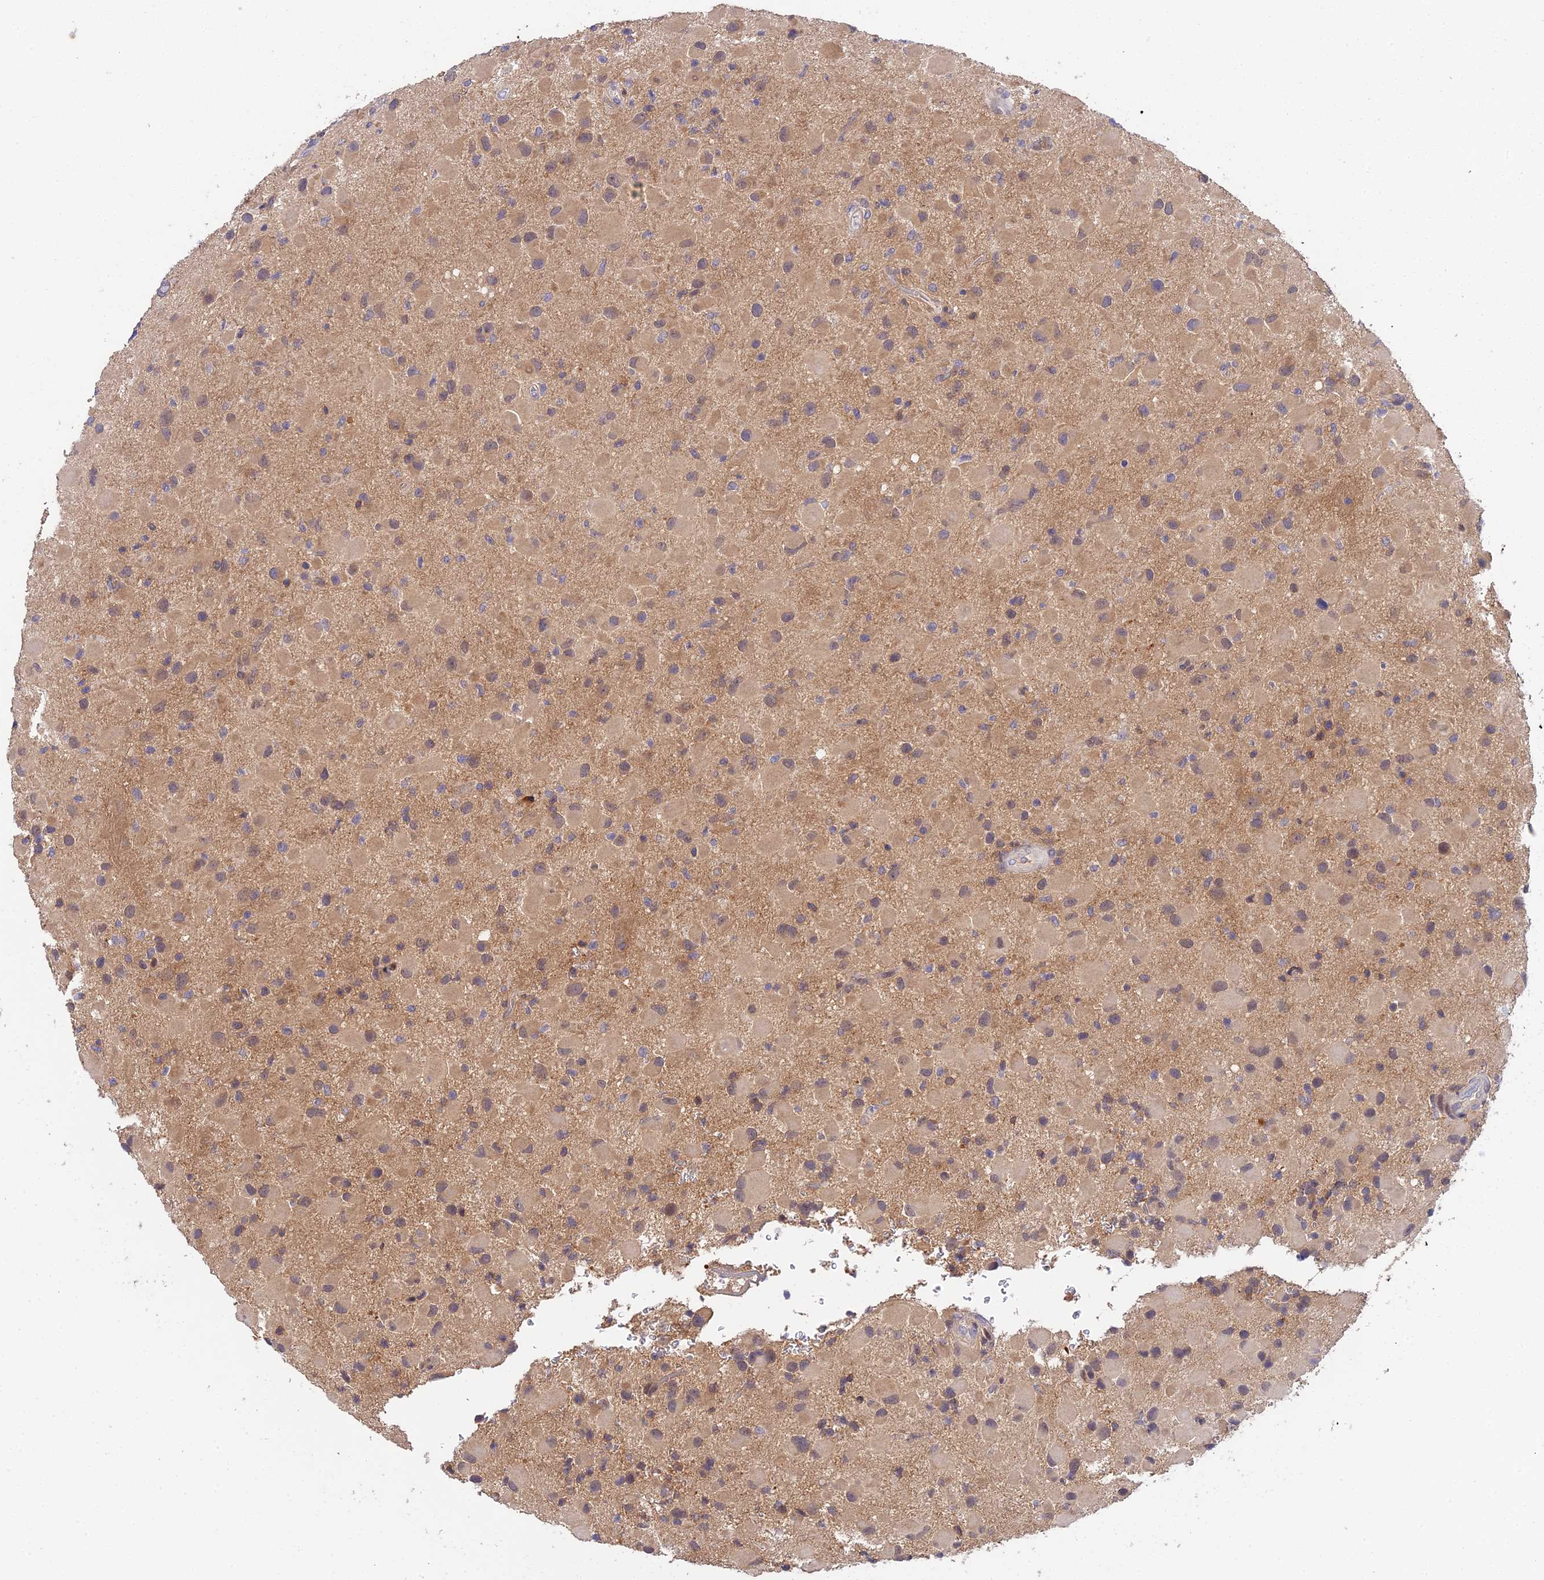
{"staining": {"intensity": "moderate", "quantity": ">75%", "location": "cytoplasmic/membranous"}, "tissue": "glioma", "cell_type": "Tumor cells", "image_type": "cancer", "snomed": [{"axis": "morphology", "description": "Glioma, malignant, Low grade"}, {"axis": "topography", "description": "Brain"}], "caption": "This is an image of IHC staining of malignant low-grade glioma, which shows moderate positivity in the cytoplasmic/membranous of tumor cells.", "gene": "ELOA2", "patient": {"sex": "female", "age": 32}}